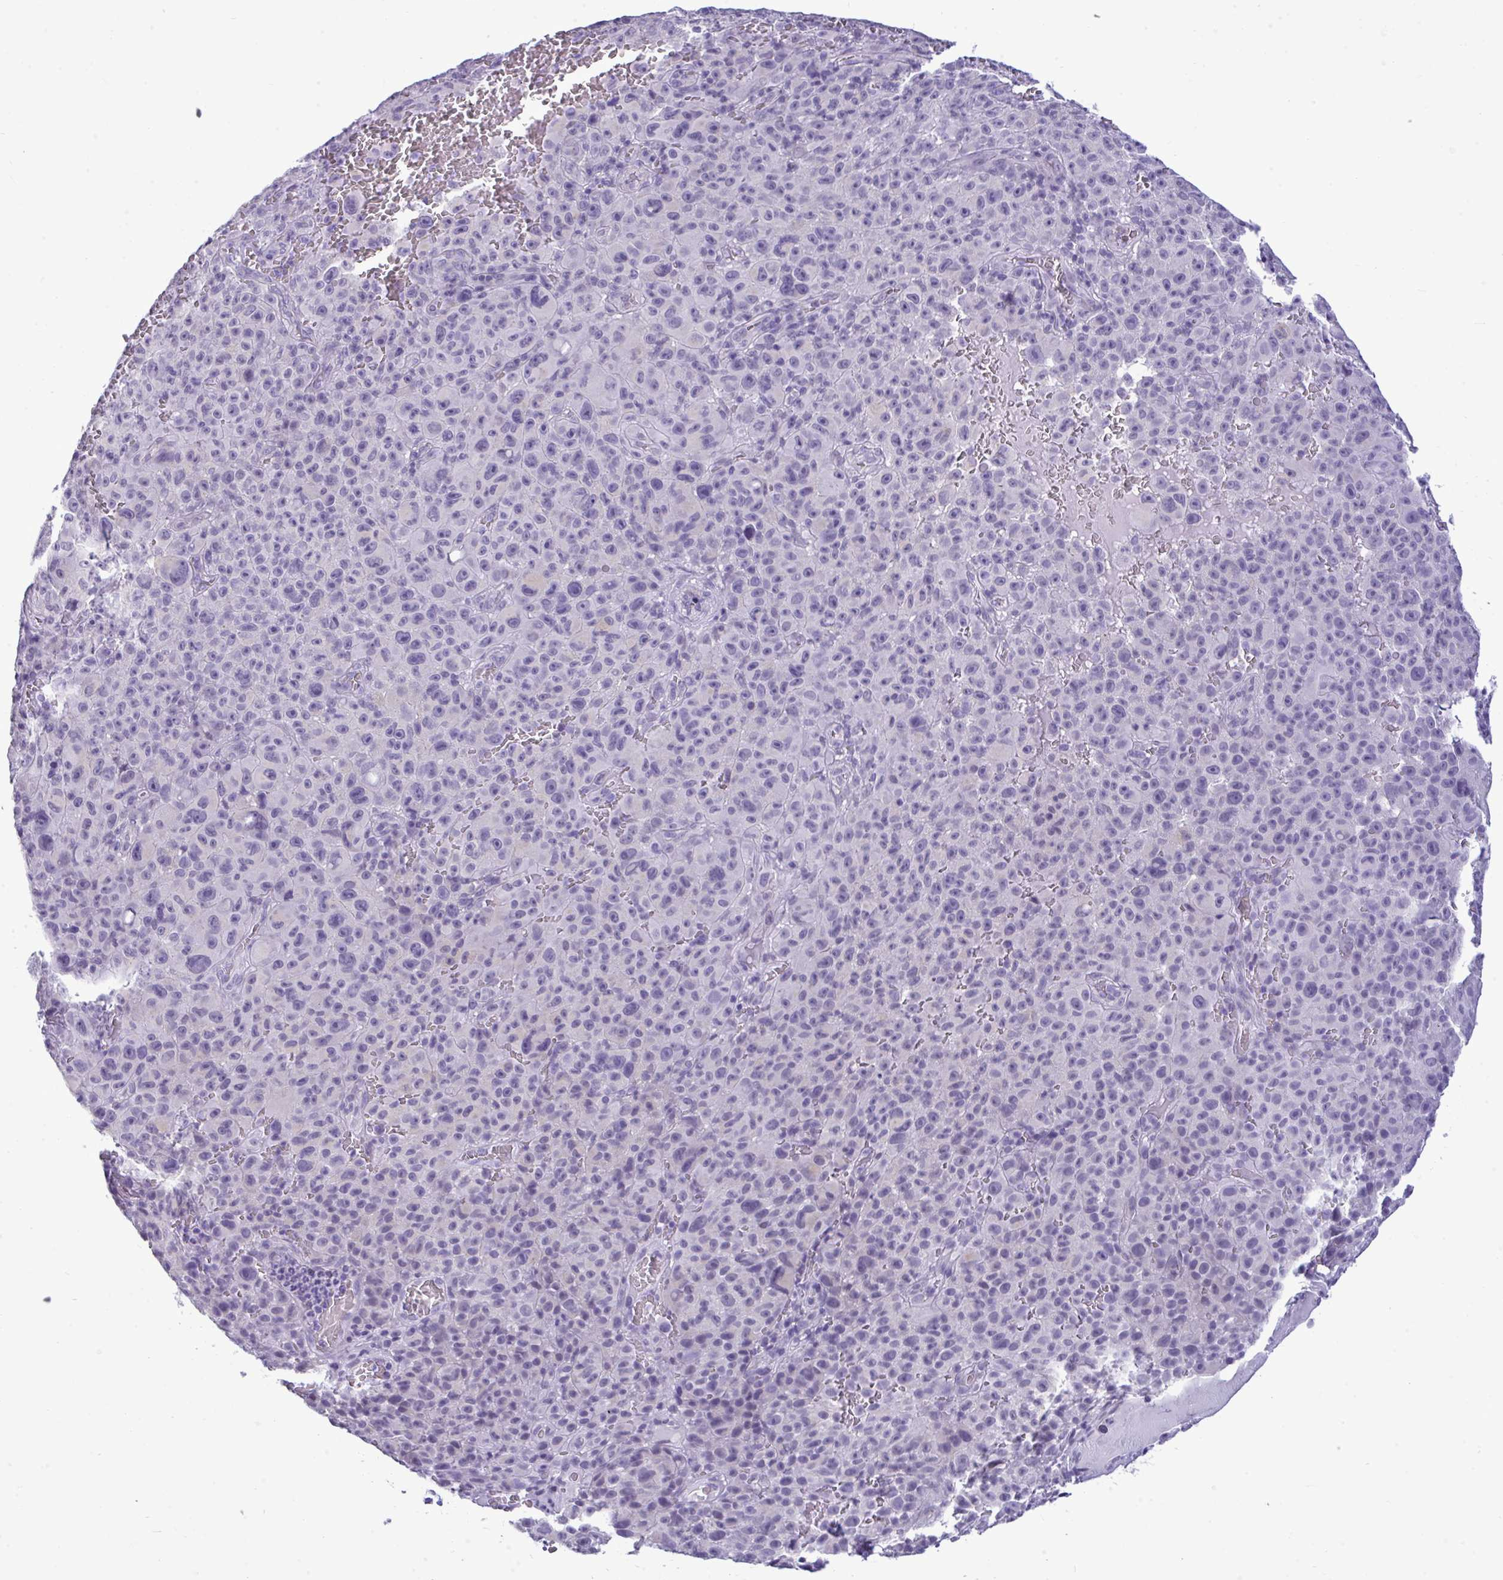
{"staining": {"intensity": "negative", "quantity": "none", "location": "none"}, "tissue": "melanoma", "cell_type": "Tumor cells", "image_type": "cancer", "snomed": [{"axis": "morphology", "description": "Malignant melanoma, NOS"}, {"axis": "topography", "description": "Skin"}], "caption": "Melanoma was stained to show a protein in brown. There is no significant expression in tumor cells. Brightfield microscopy of immunohistochemistry (IHC) stained with DAB (3,3'-diaminobenzidine) (brown) and hematoxylin (blue), captured at high magnification.", "gene": "PRM2", "patient": {"sex": "female", "age": 82}}